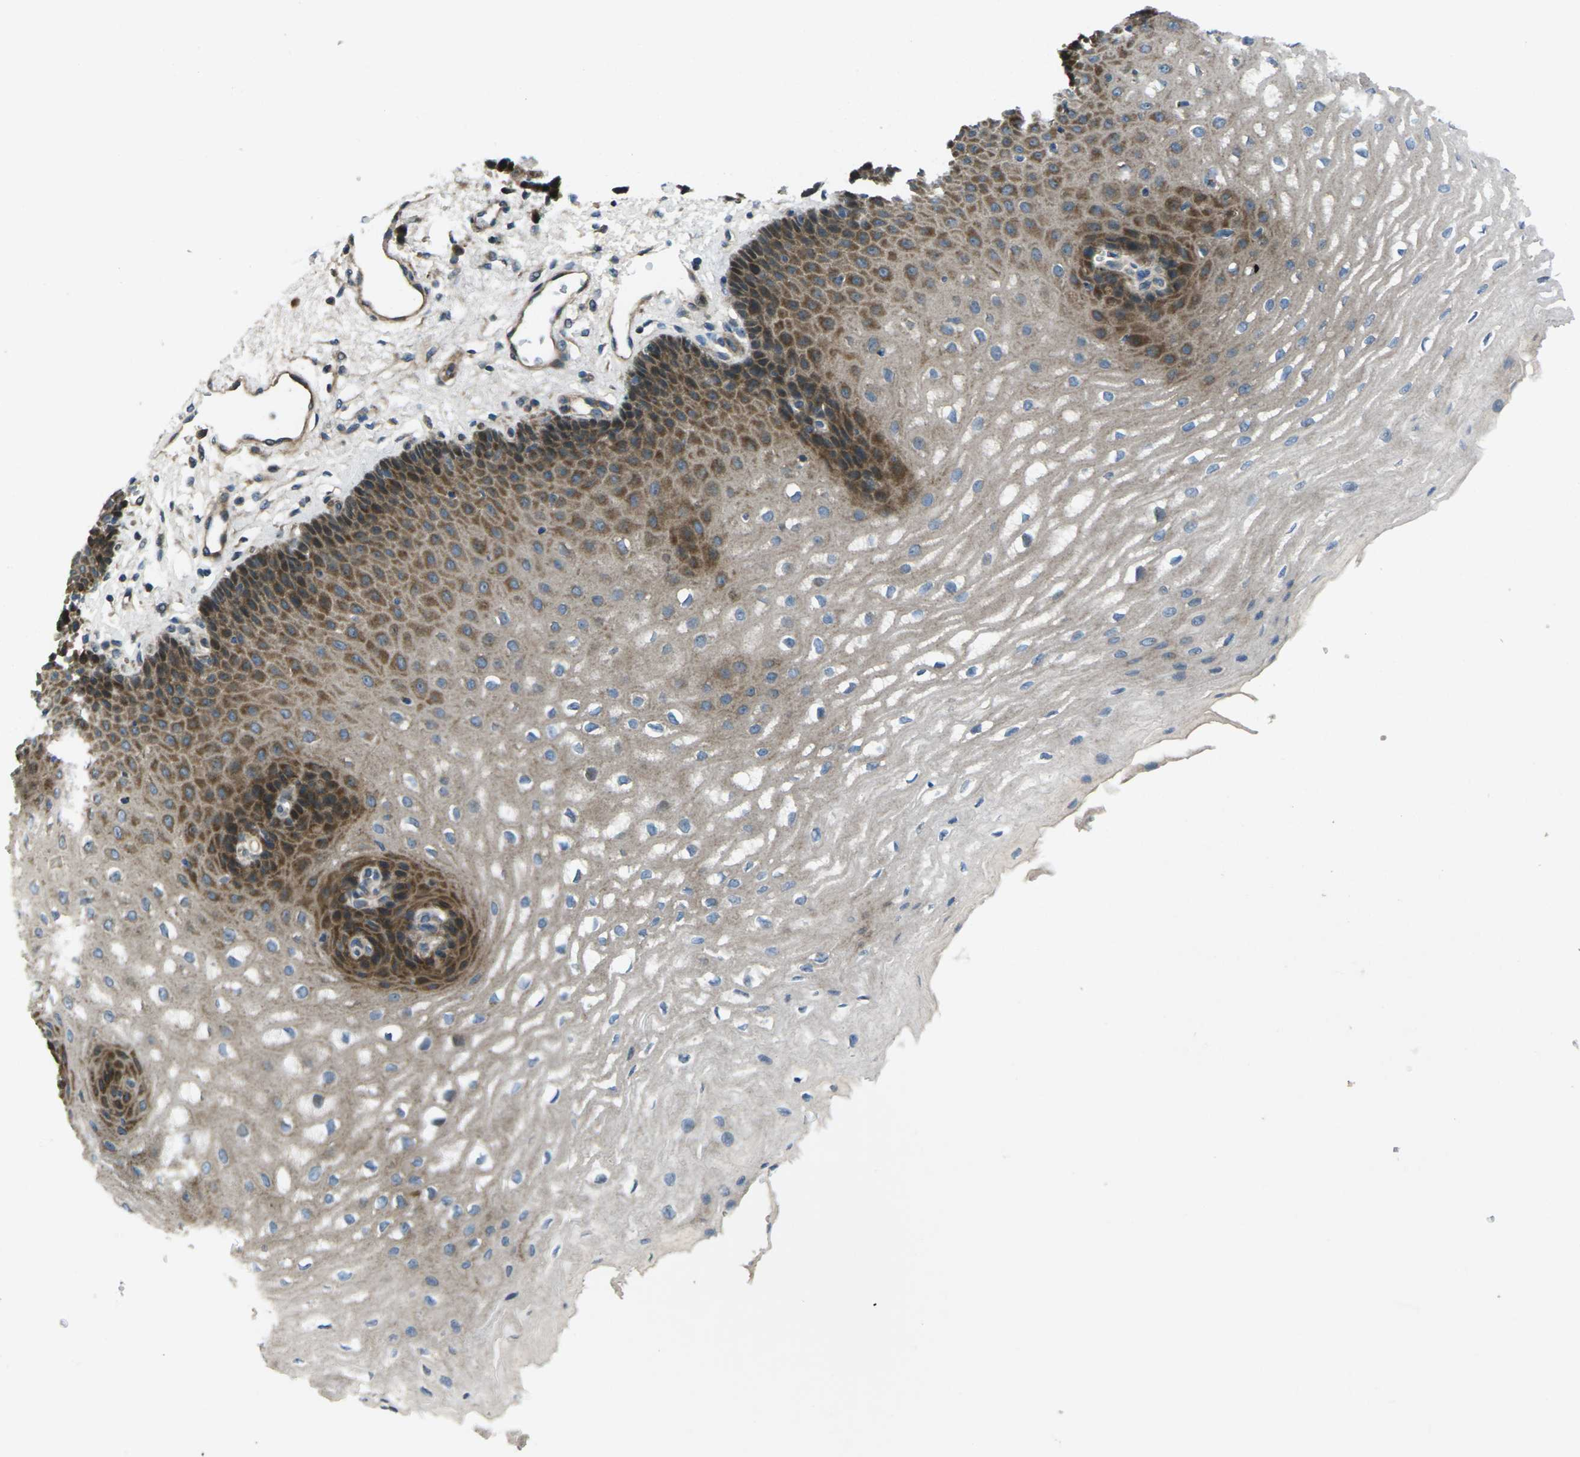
{"staining": {"intensity": "moderate", "quantity": ">75%", "location": "cytoplasmic/membranous"}, "tissue": "esophagus", "cell_type": "Squamous epithelial cells", "image_type": "normal", "snomed": [{"axis": "morphology", "description": "Normal tissue, NOS"}, {"axis": "topography", "description": "Esophagus"}], "caption": "Protein expression analysis of benign human esophagus reveals moderate cytoplasmic/membranous expression in approximately >75% of squamous epithelial cells. (DAB = brown stain, brightfield microscopy at high magnification).", "gene": "EDNRA", "patient": {"sex": "male", "age": 54}}